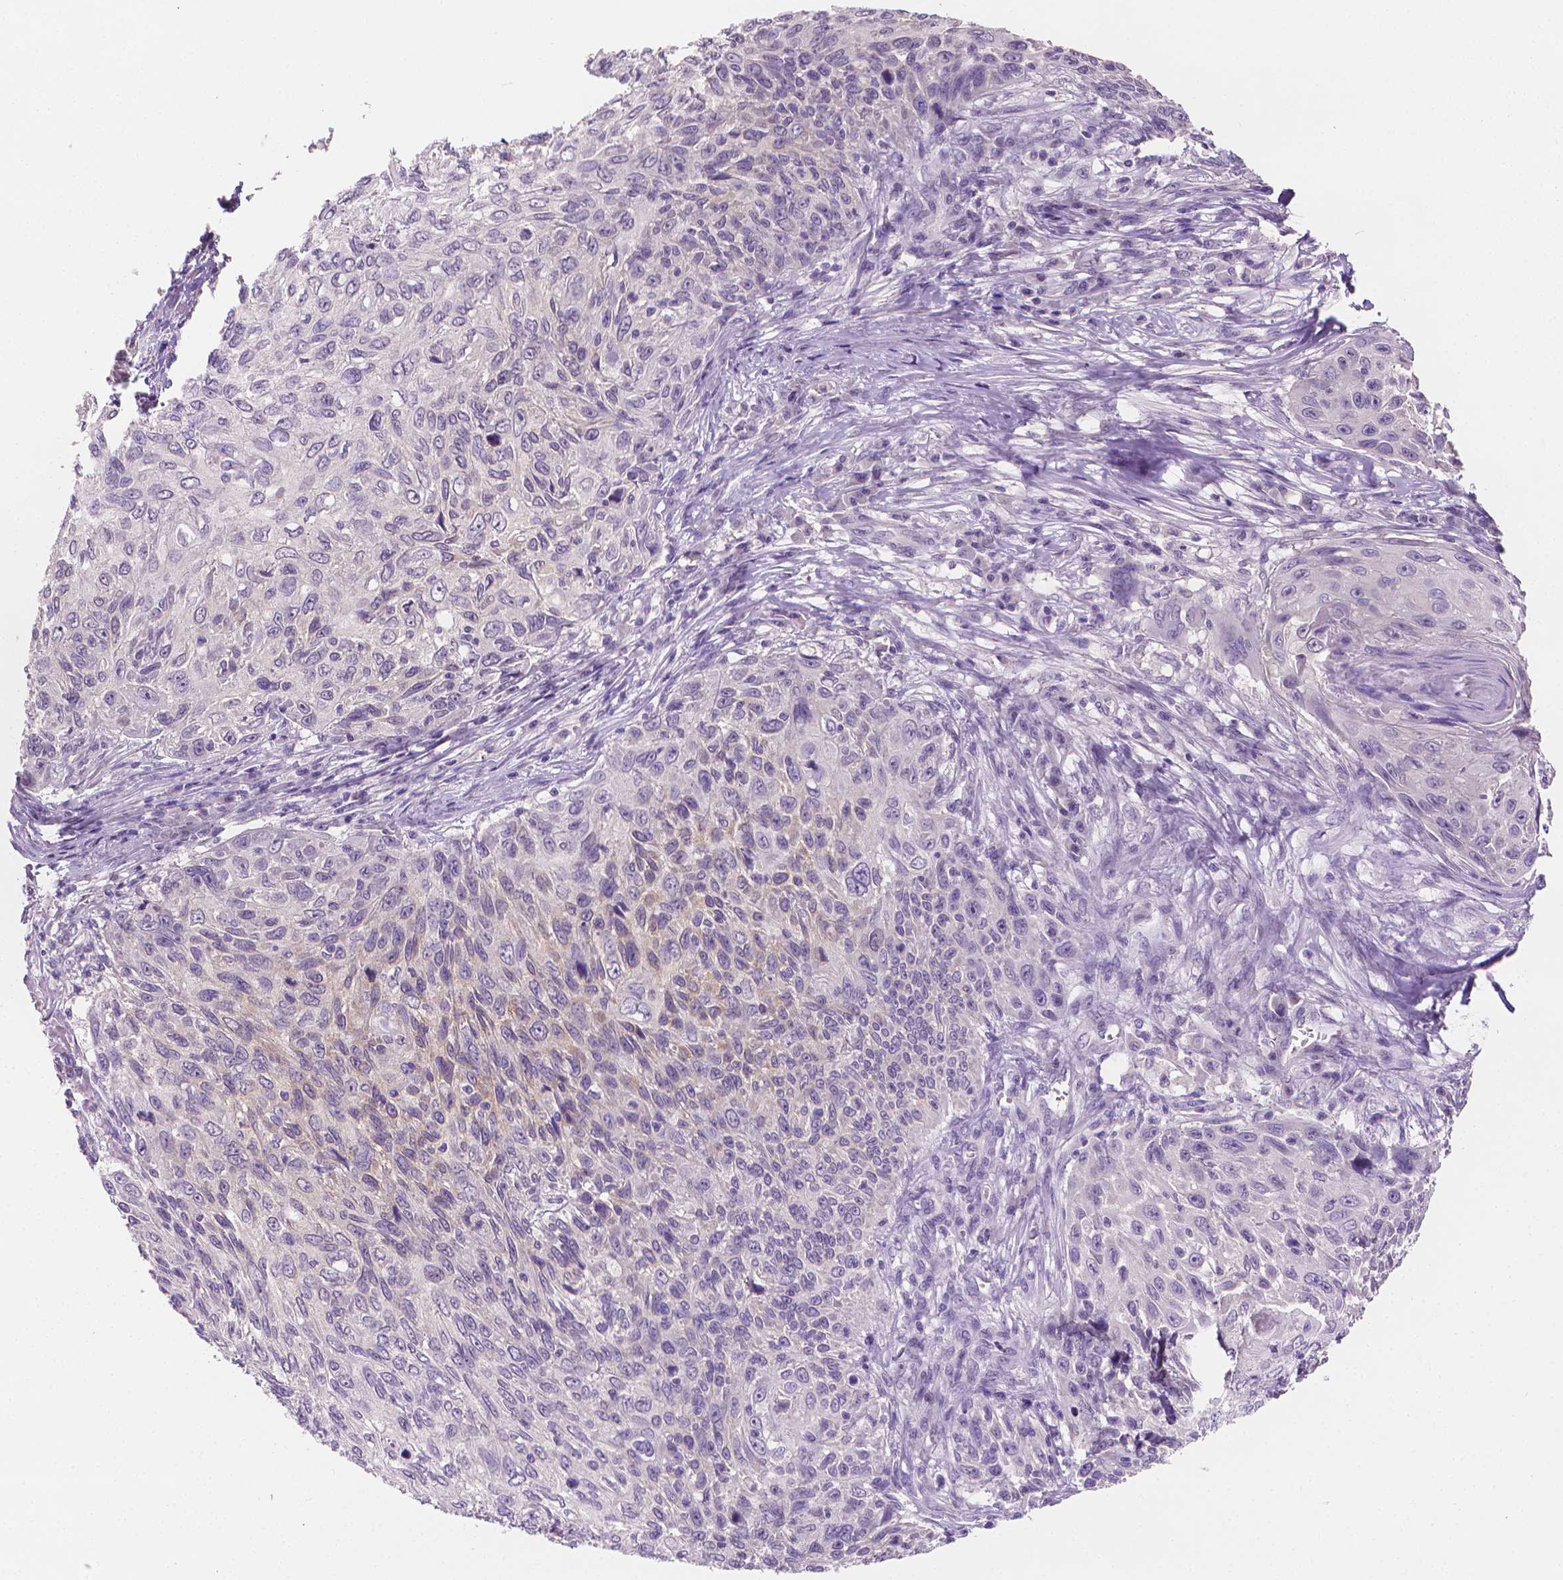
{"staining": {"intensity": "negative", "quantity": "none", "location": "none"}, "tissue": "skin cancer", "cell_type": "Tumor cells", "image_type": "cancer", "snomed": [{"axis": "morphology", "description": "Squamous cell carcinoma, NOS"}, {"axis": "topography", "description": "Skin"}], "caption": "Tumor cells show no significant positivity in skin cancer. (Brightfield microscopy of DAB IHC at high magnification).", "gene": "FASN", "patient": {"sex": "male", "age": 92}}